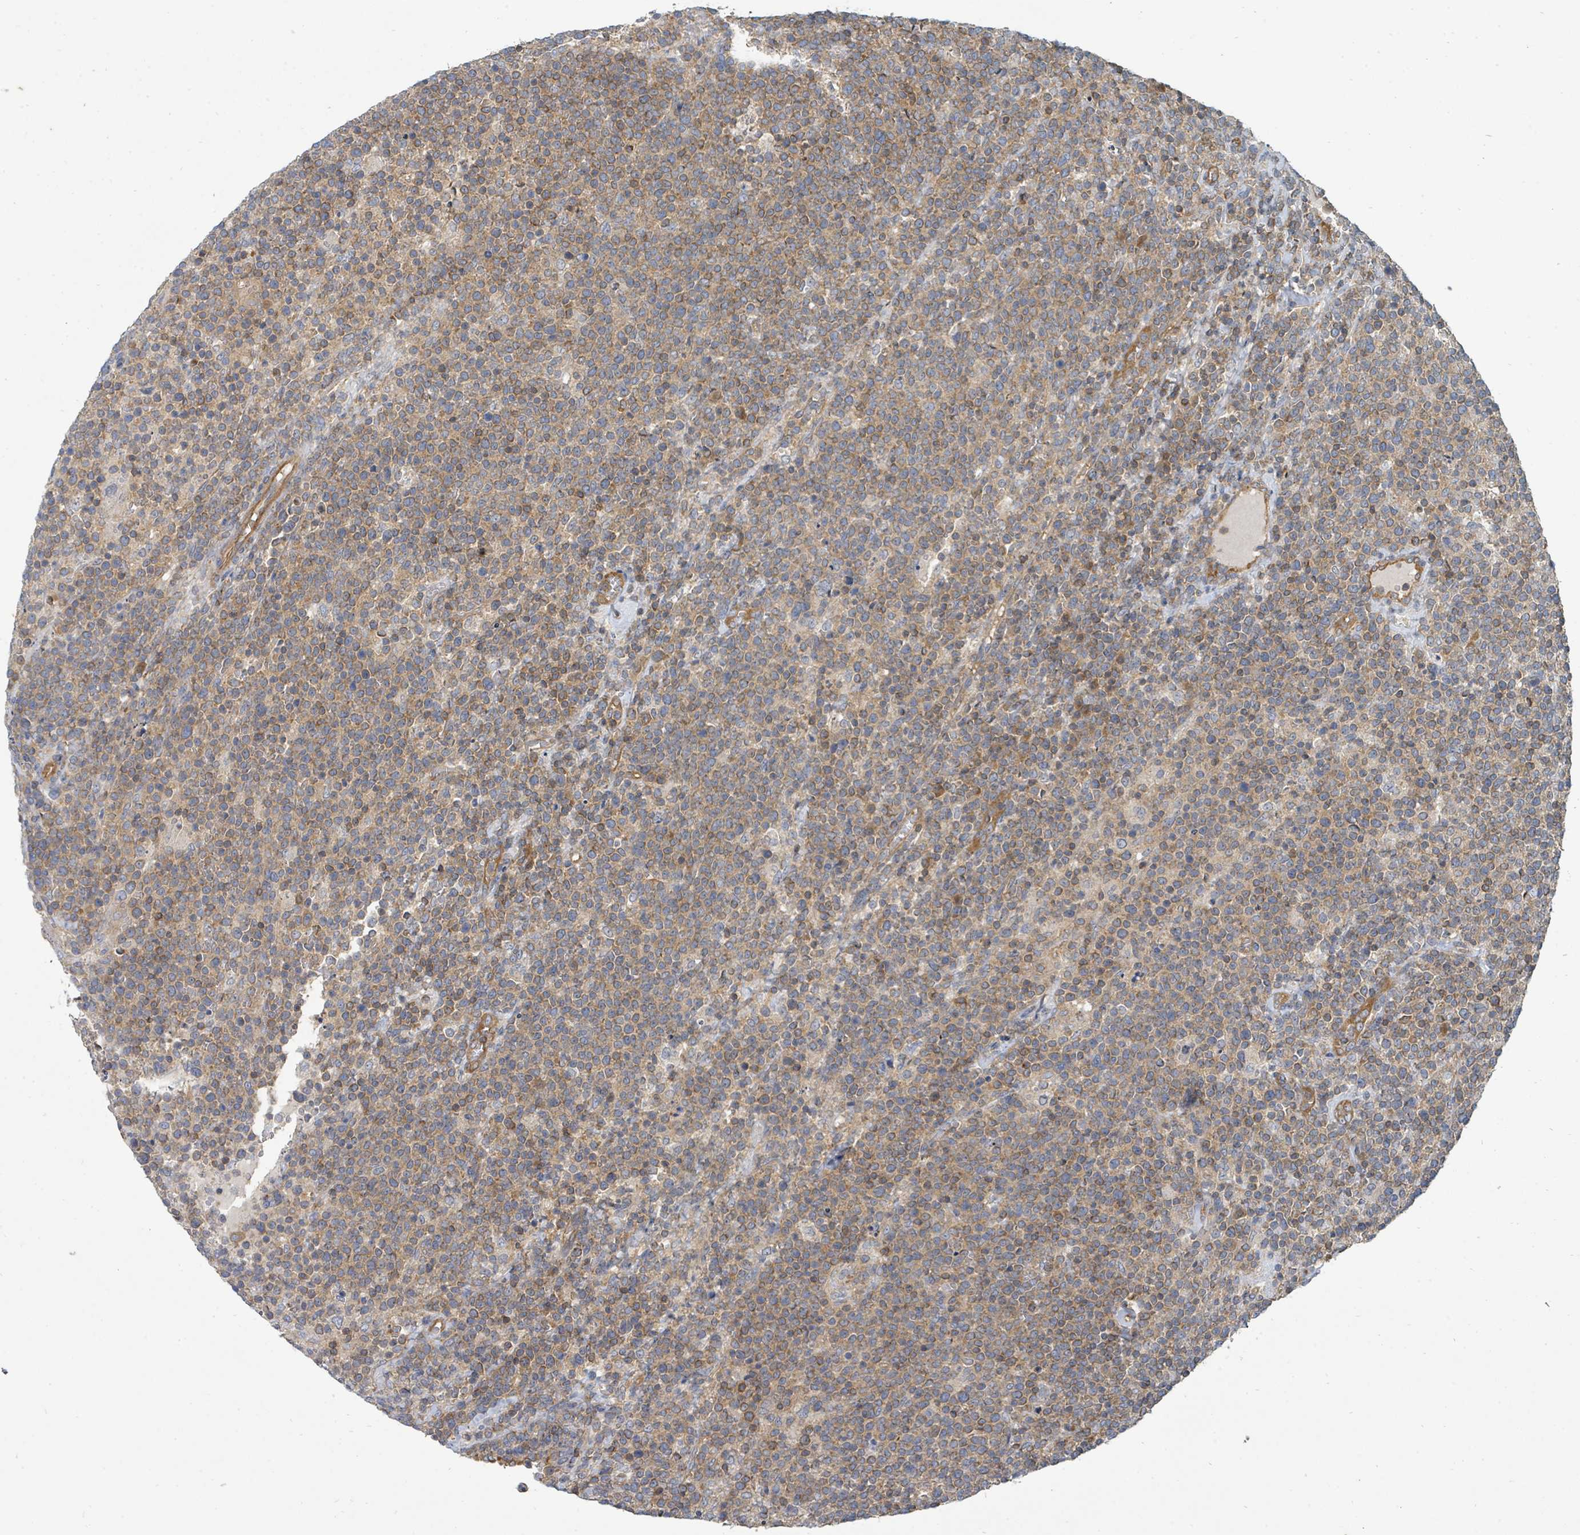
{"staining": {"intensity": "moderate", "quantity": ">75%", "location": "cytoplasmic/membranous"}, "tissue": "lymphoma", "cell_type": "Tumor cells", "image_type": "cancer", "snomed": [{"axis": "morphology", "description": "Malignant lymphoma, non-Hodgkin's type, High grade"}, {"axis": "topography", "description": "Lymph node"}], "caption": "Protein staining of lymphoma tissue reveals moderate cytoplasmic/membranous positivity in about >75% of tumor cells.", "gene": "BOLA2B", "patient": {"sex": "male", "age": 61}}